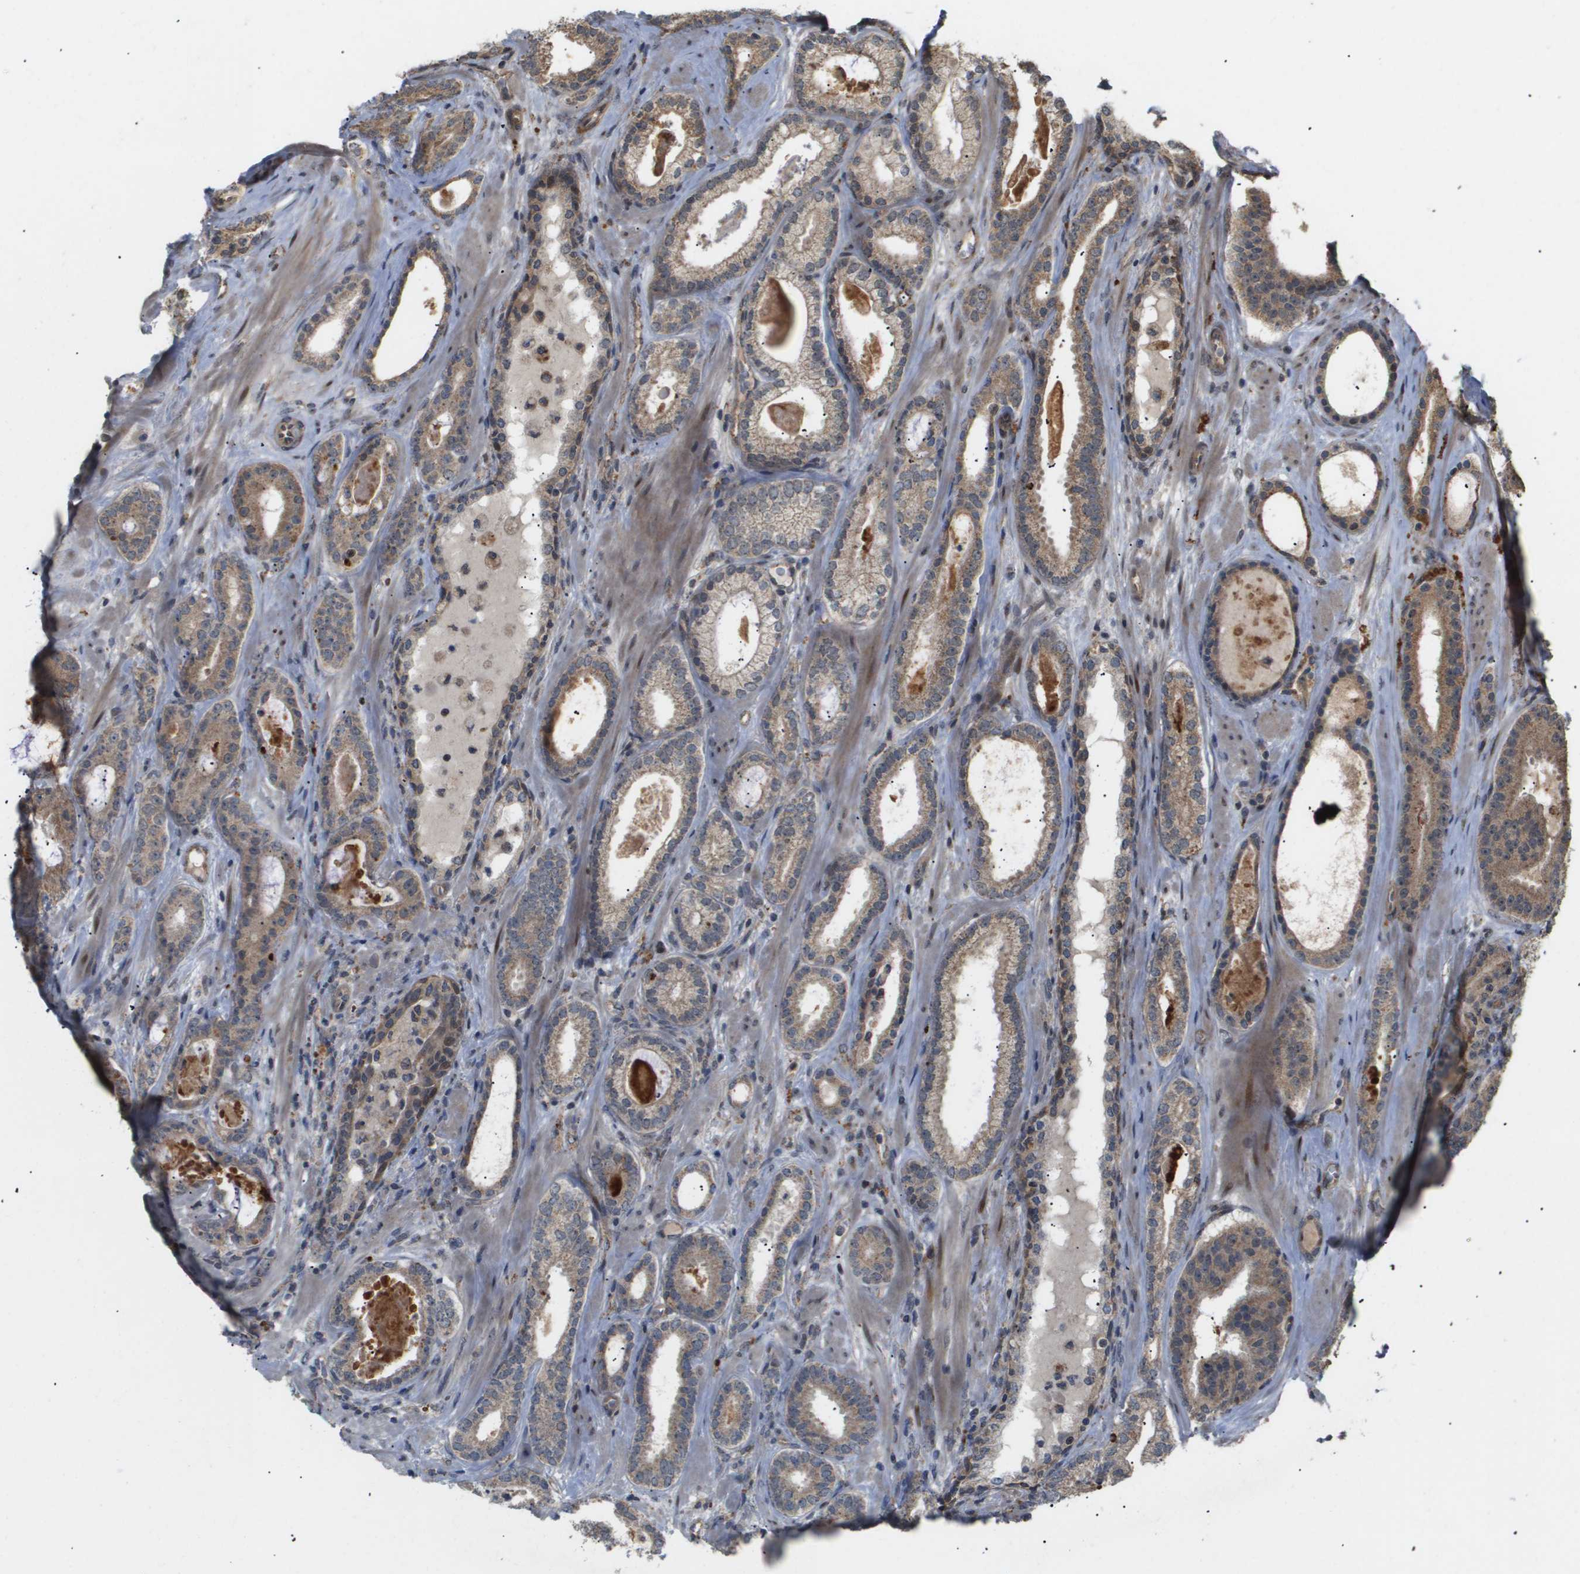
{"staining": {"intensity": "weak", "quantity": ">75%", "location": "cytoplasmic/membranous"}, "tissue": "prostate cancer", "cell_type": "Tumor cells", "image_type": "cancer", "snomed": [{"axis": "morphology", "description": "Adenocarcinoma, High grade"}, {"axis": "topography", "description": "Prostate"}], "caption": "This is an image of immunohistochemistry (IHC) staining of high-grade adenocarcinoma (prostate), which shows weak staining in the cytoplasmic/membranous of tumor cells.", "gene": "PDGFB", "patient": {"sex": "male", "age": 60}}